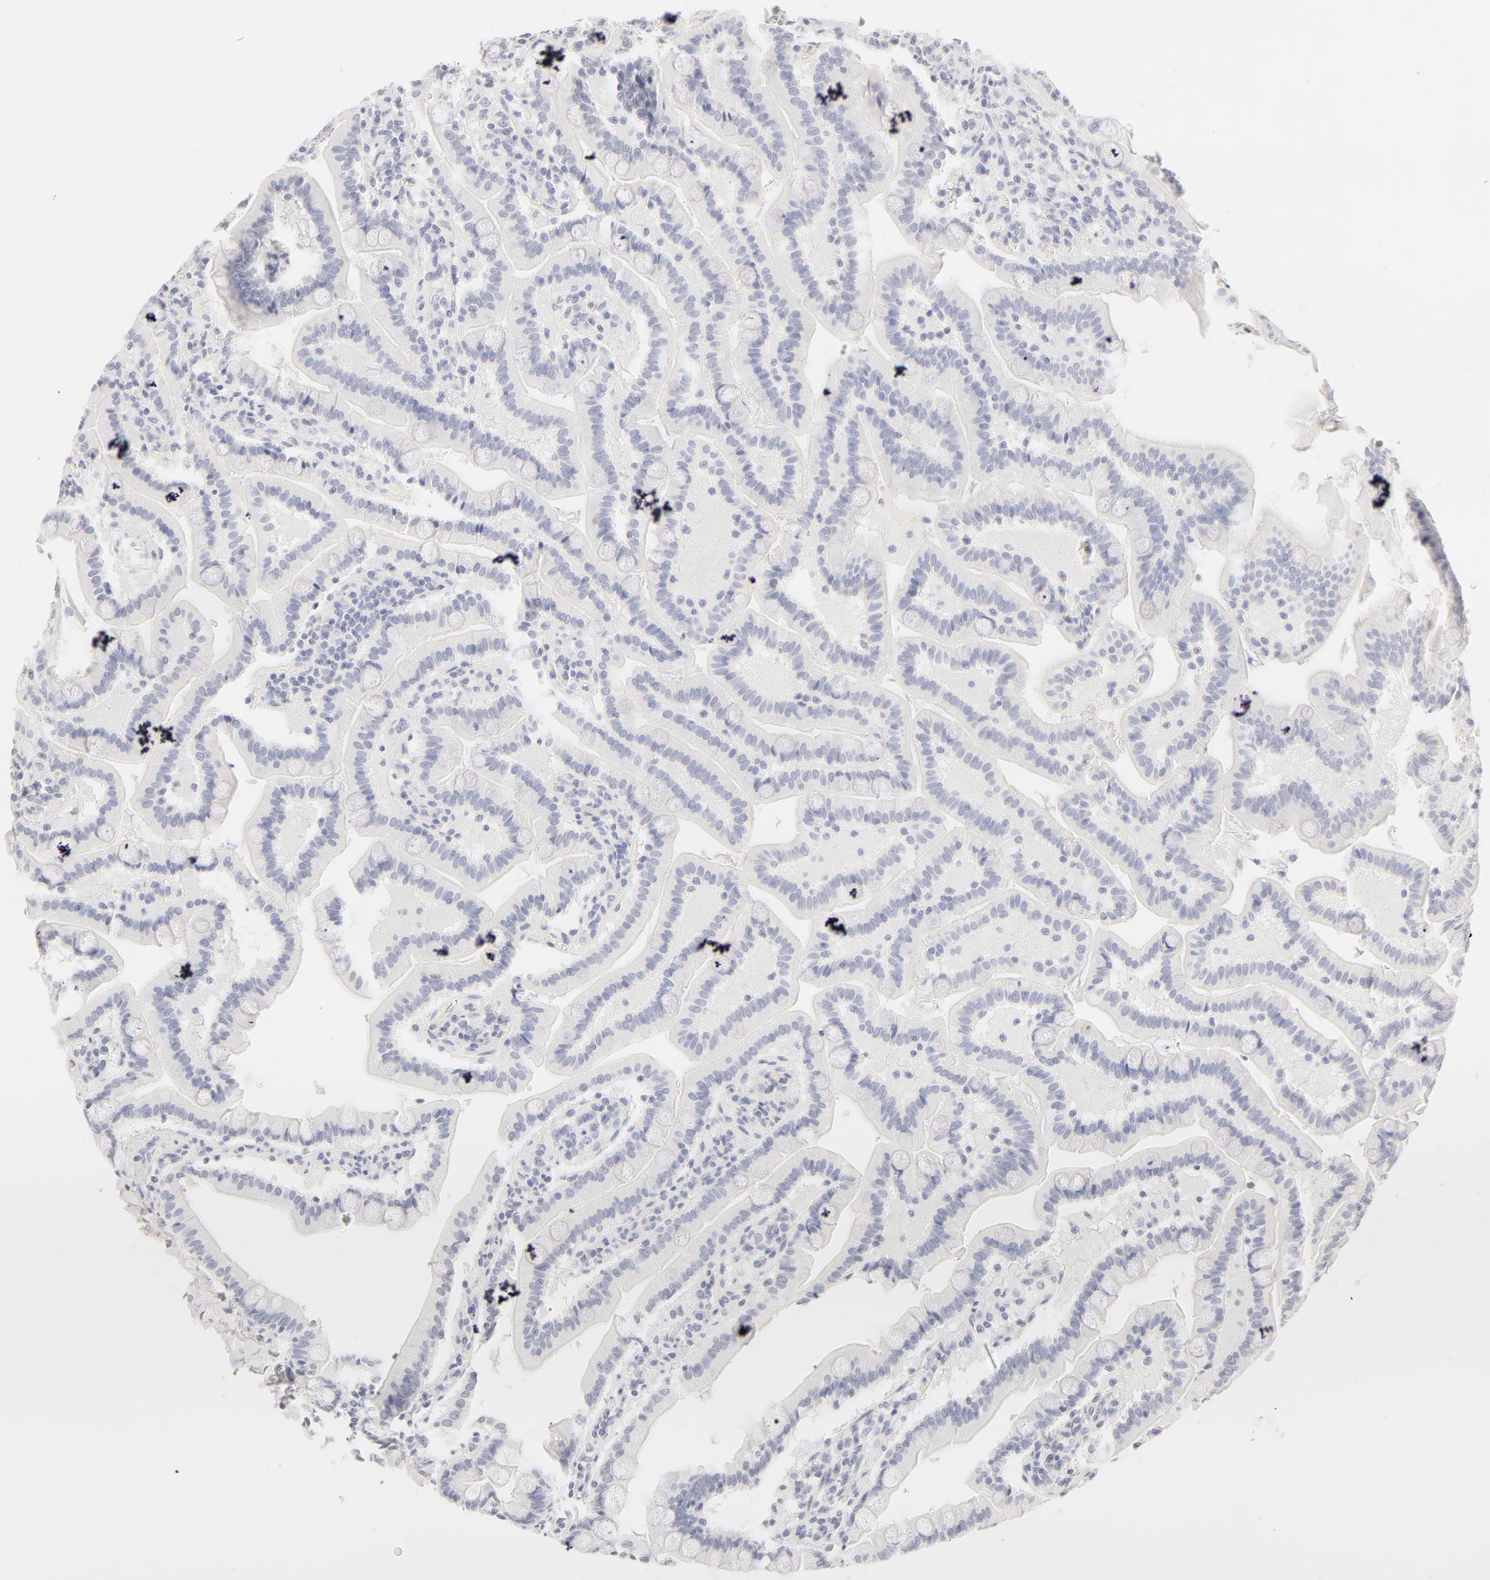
{"staining": {"intensity": "negative", "quantity": "none", "location": "none"}, "tissue": "duodenum", "cell_type": "Glandular cells", "image_type": "normal", "snomed": [{"axis": "morphology", "description": "Normal tissue, NOS"}, {"axis": "topography", "description": "Duodenum"}], "caption": "Glandular cells show no significant positivity in benign duodenum. (Stains: DAB (3,3'-diaminobenzidine) immunohistochemistry (IHC) with hematoxylin counter stain, Microscopy: brightfield microscopy at high magnification).", "gene": "LGALS7B", "patient": {"sex": "female", "age": 77}}